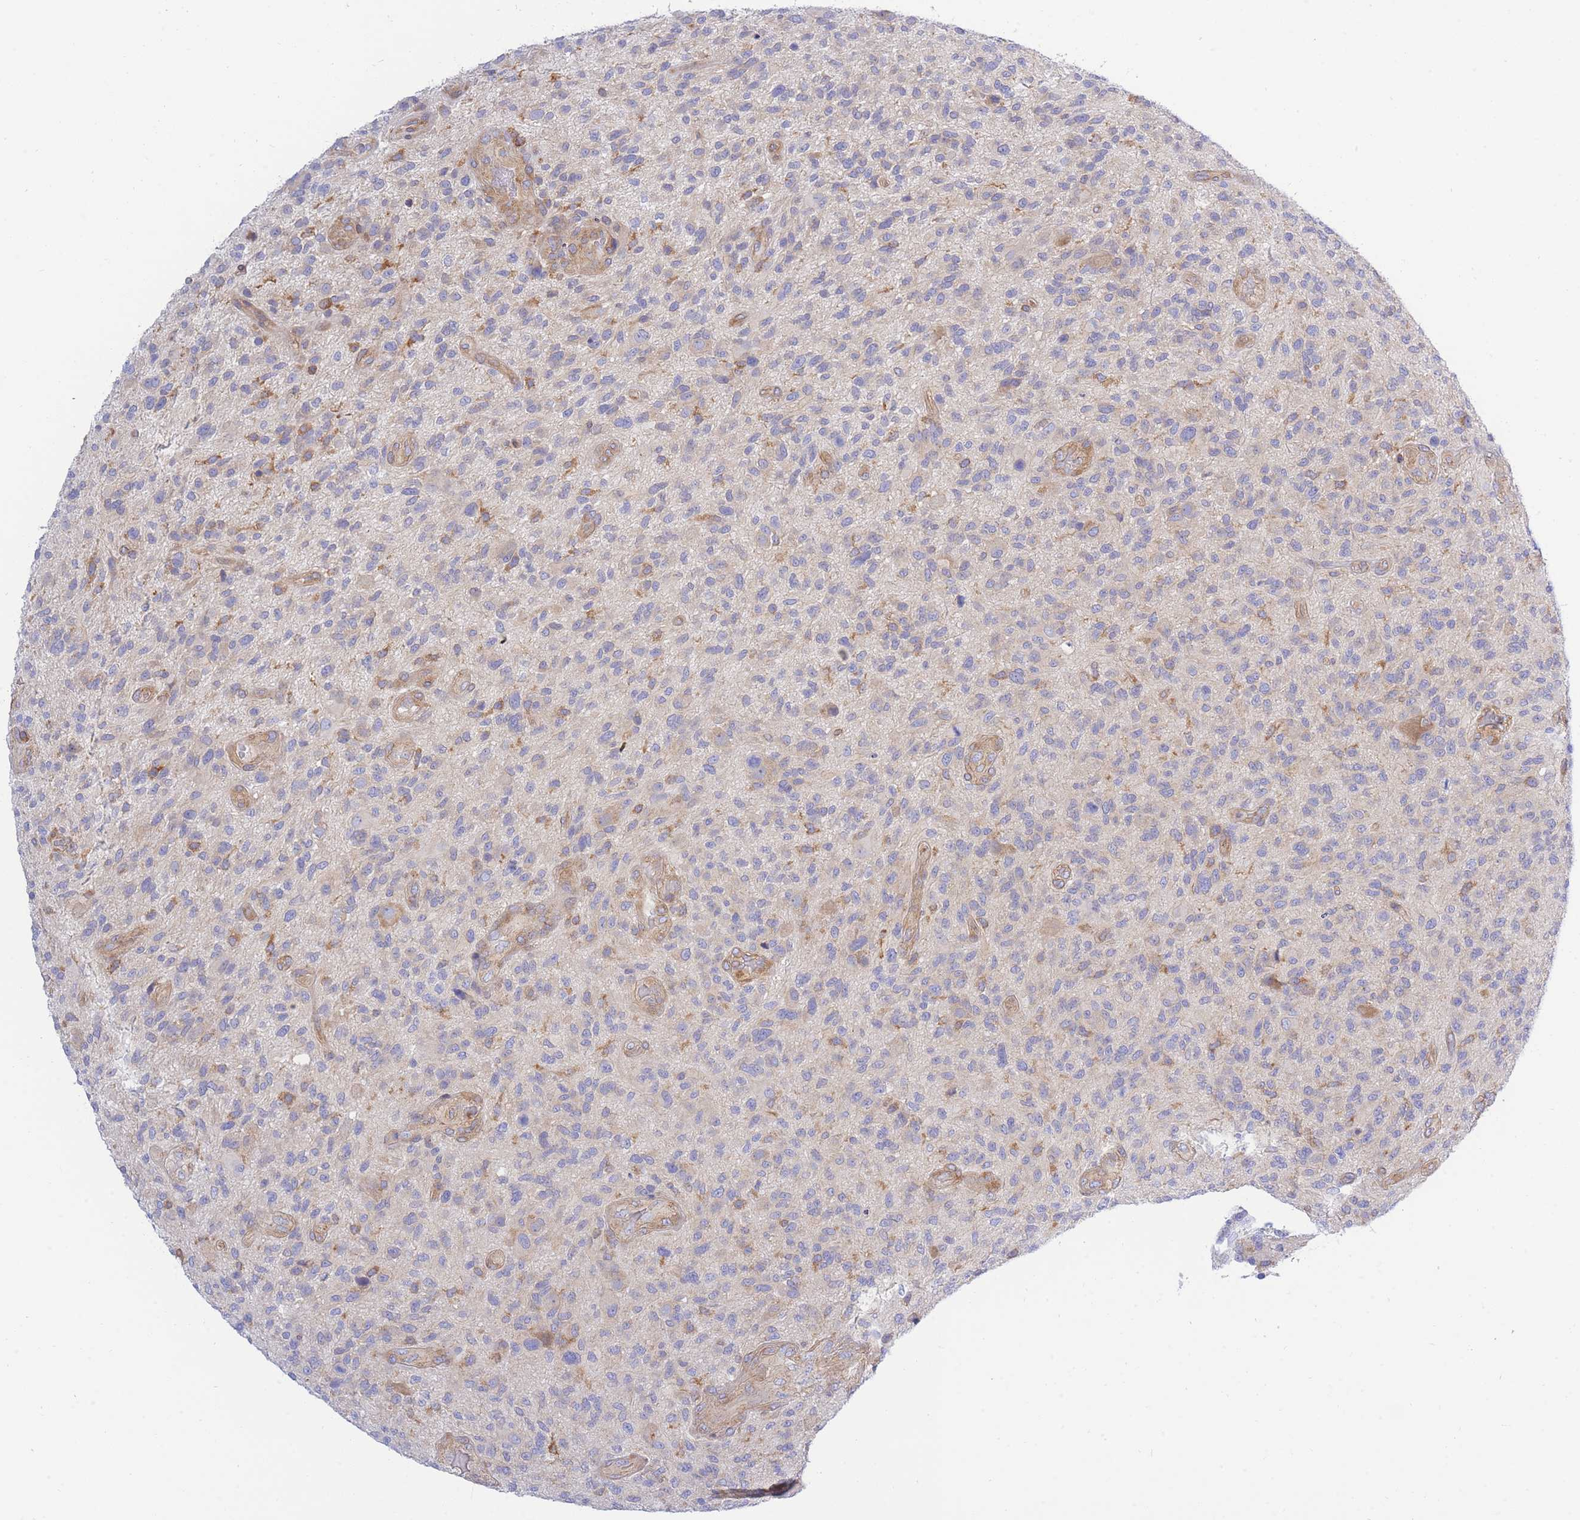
{"staining": {"intensity": "weak", "quantity": "<25%", "location": "cytoplasmic/membranous"}, "tissue": "glioma", "cell_type": "Tumor cells", "image_type": "cancer", "snomed": [{"axis": "morphology", "description": "Glioma, malignant, High grade"}, {"axis": "topography", "description": "Brain"}], "caption": "There is no significant staining in tumor cells of high-grade glioma (malignant).", "gene": "REM1", "patient": {"sex": "male", "age": 47}}